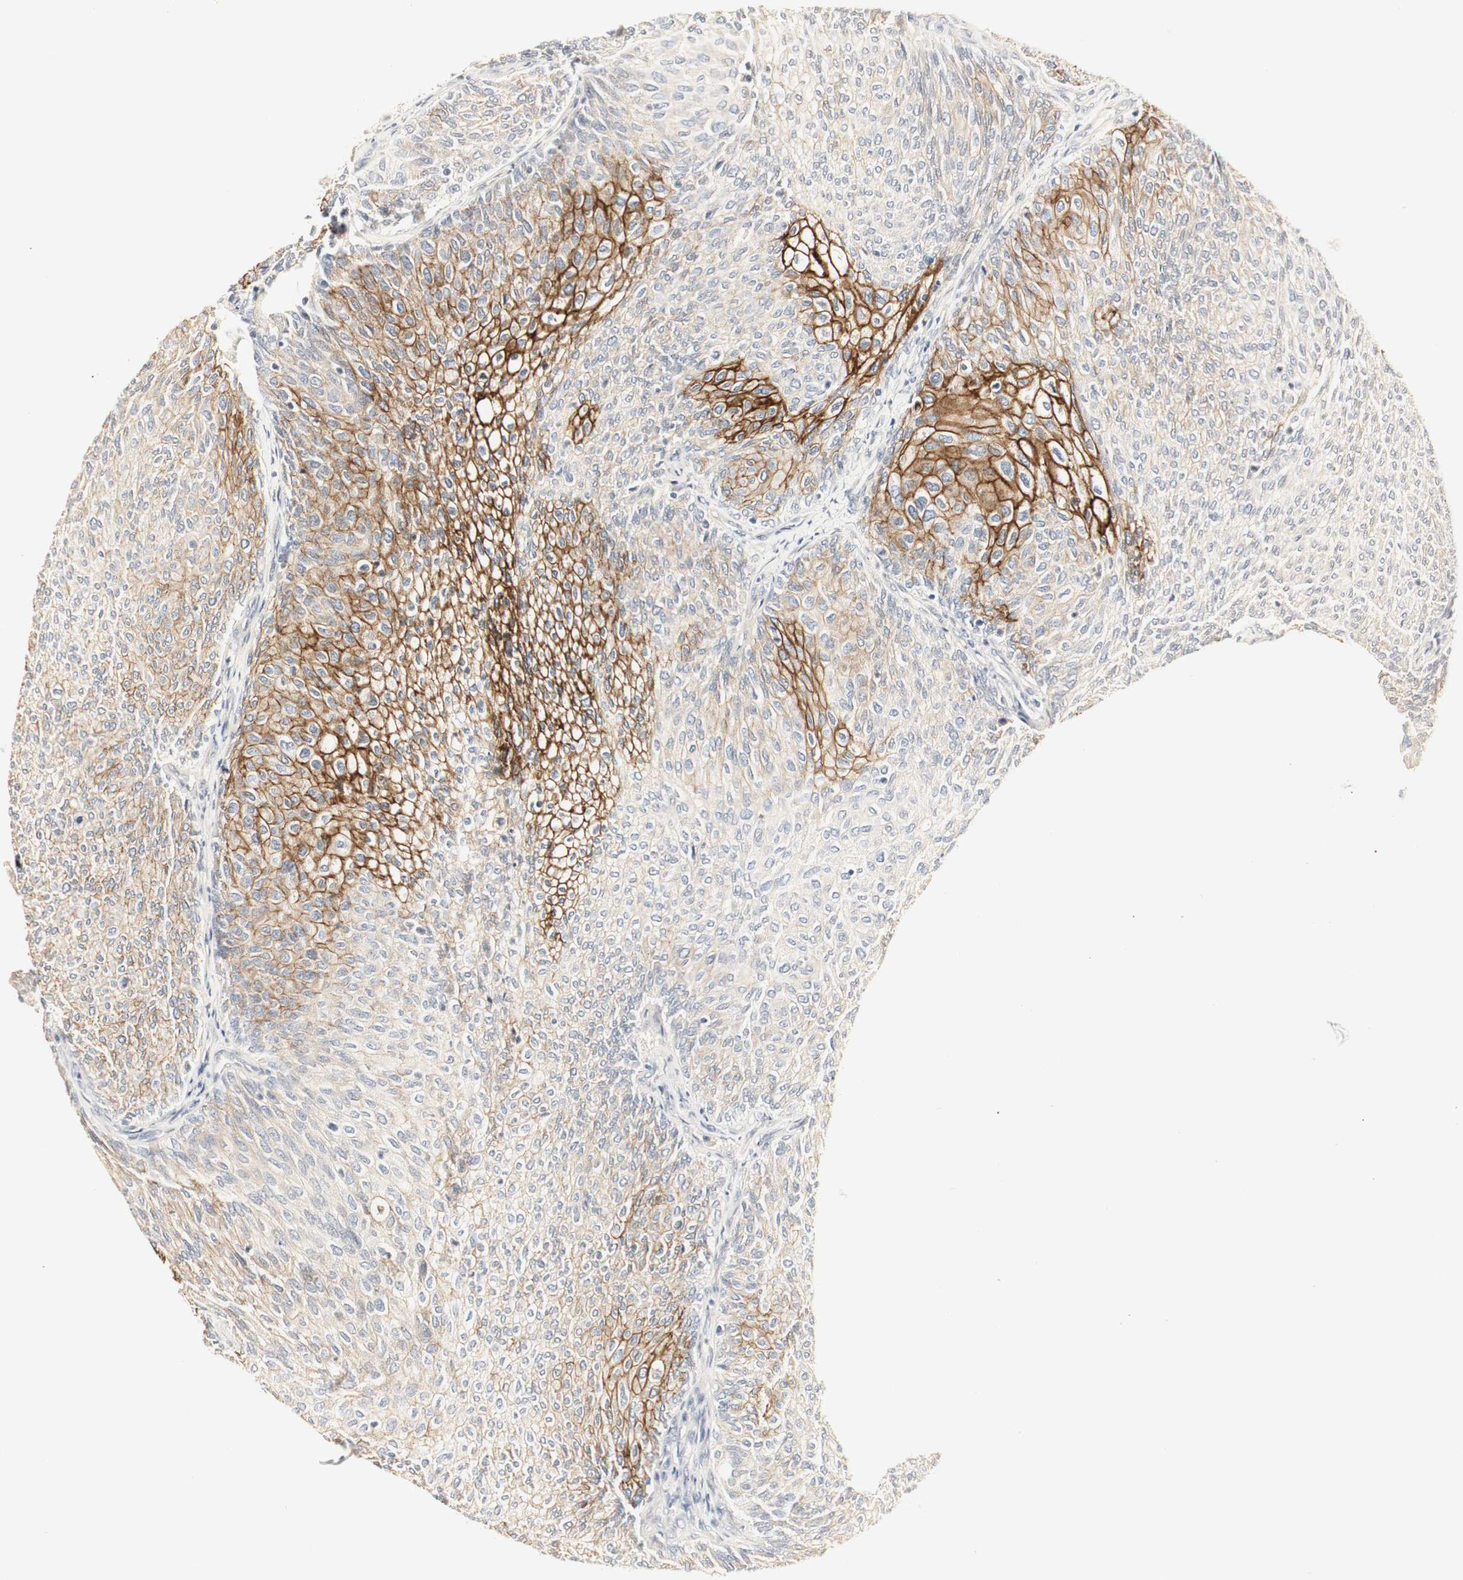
{"staining": {"intensity": "strong", "quantity": "<25%", "location": "cytoplasmic/membranous"}, "tissue": "urothelial cancer", "cell_type": "Tumor cells", "image_type": "cancer", "snomed": [{"axis": "morphology", "description": "Urothelial carcinoma, Low grade"}, {"axis": "topography", "description": "Urinary bladder"}], "caption": "This histopathology image displays immunohistochemistry staining of urothelial cancer, with medium strong cytoplasmic/membranous positivity in about <25% of tumor cells.", "gene": "DSC2", "patient": {"sex": "female", "age": 79}}